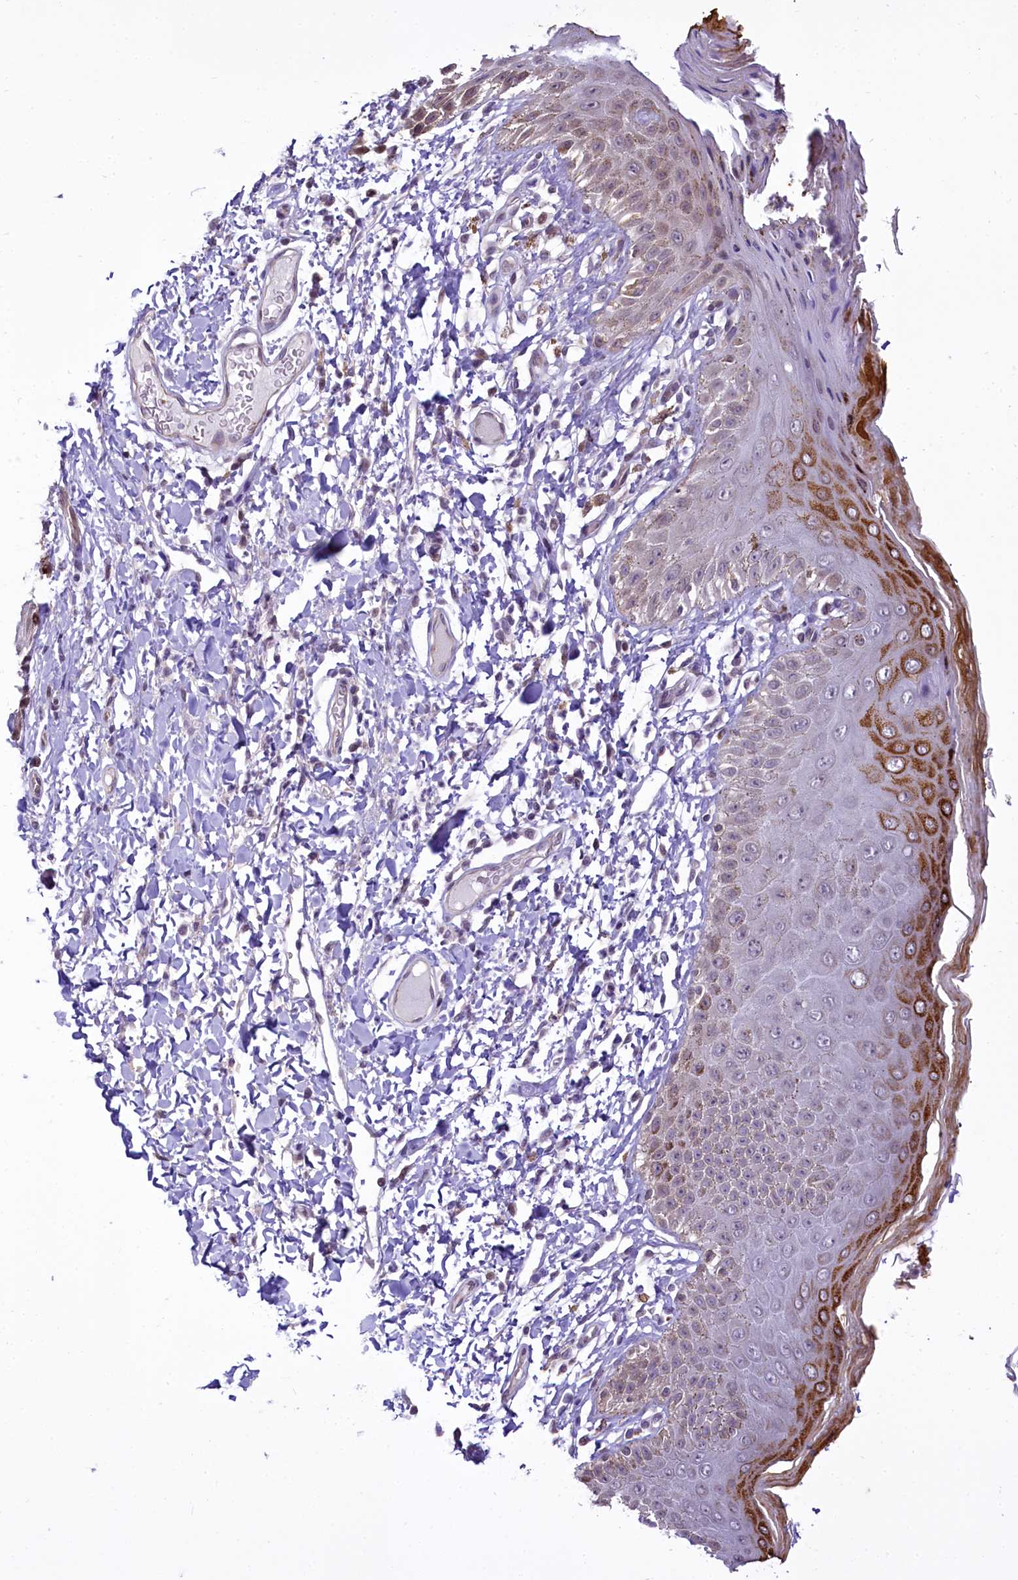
{"staining": {"intensity": "strong", "quantity": "<25%", "location": "cytoplasmic/membranous"}, "tissue": "skin", "cell_type": "Epidermal cells", "image_type": "normal", "snomed": [{"axis": "morphology", "description": "Normal tissue, NOS"}, {"axis": "topography", "description": "Anal"}], "caption": "Immunohistochemistry (IHC) of unremarkable skin shows medium levels of strong cytoplasmic/membranous expression in about <25% of epidermal cells.", "gene": "BANK1", "patient": {"sex": "male", "age": 44}}